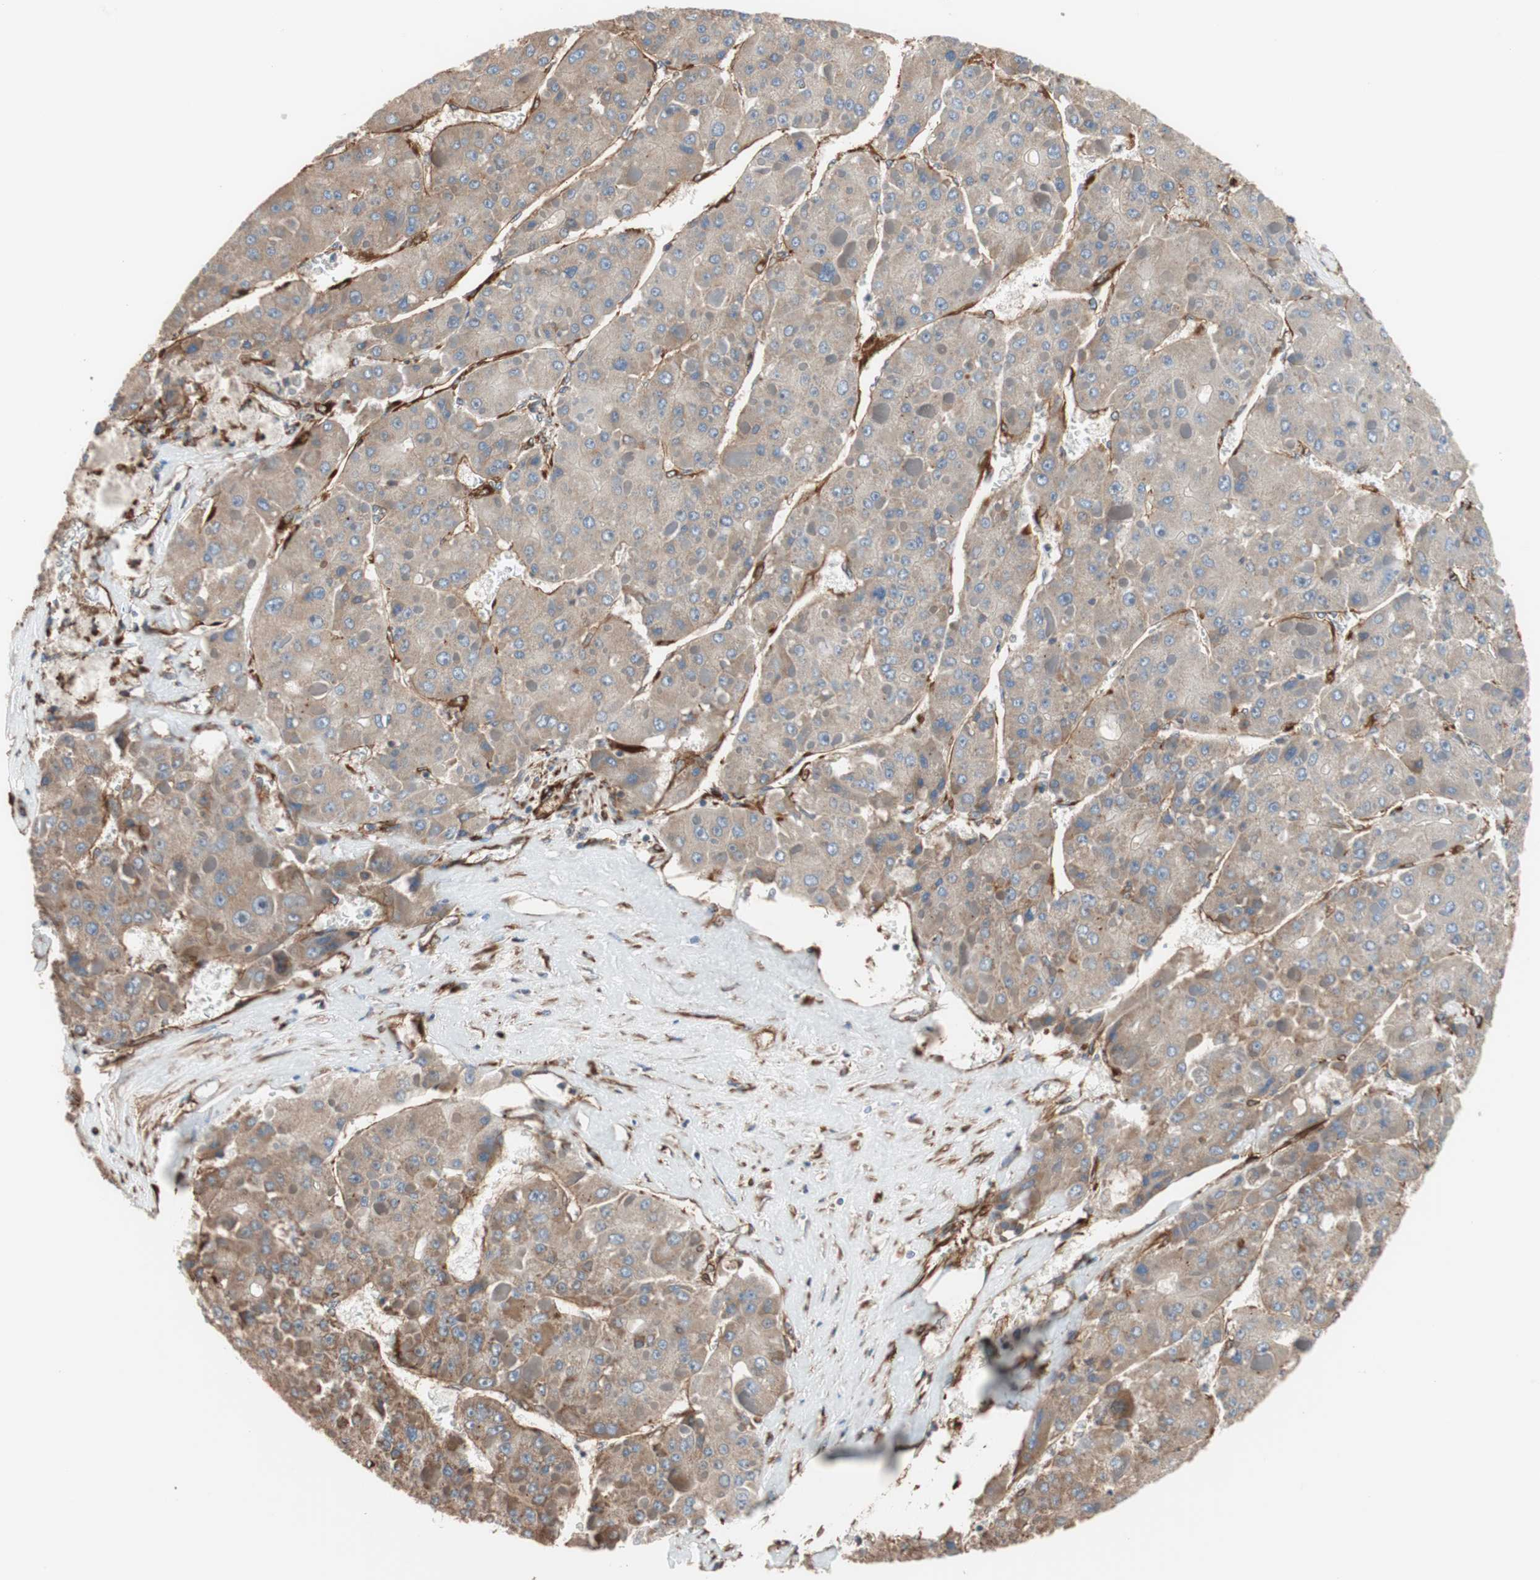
{"staining": {"intensity": "moderate", "quantity": ">75%", "location": "cytoplasmic/membranous"}, "tissue": "liver cancer", "cell_type": "Tumor cells", "image_type": "cancer", "snomed": [{"axis": "morphology", "description": "Carcinoma, Hepatocellular, NOS"}, {"axis": "topography", "description": "Liver"}], "caption": "IHC staining of hepatocellular carcinoma (liver), which demonstrates medium levels of moderate cytoplasmic/membranous expression in about >75% of tumor cells indicating moderate cytoplasmic/membranous protein expression. The staining was performed using DAB (3,3'-diaminobenzidine) (brown) for protein detection and nuclei were counterstained in hematoxylin (blue).", "gene": "GPSM2", "patient": {"sex": "female", "age": 73}}